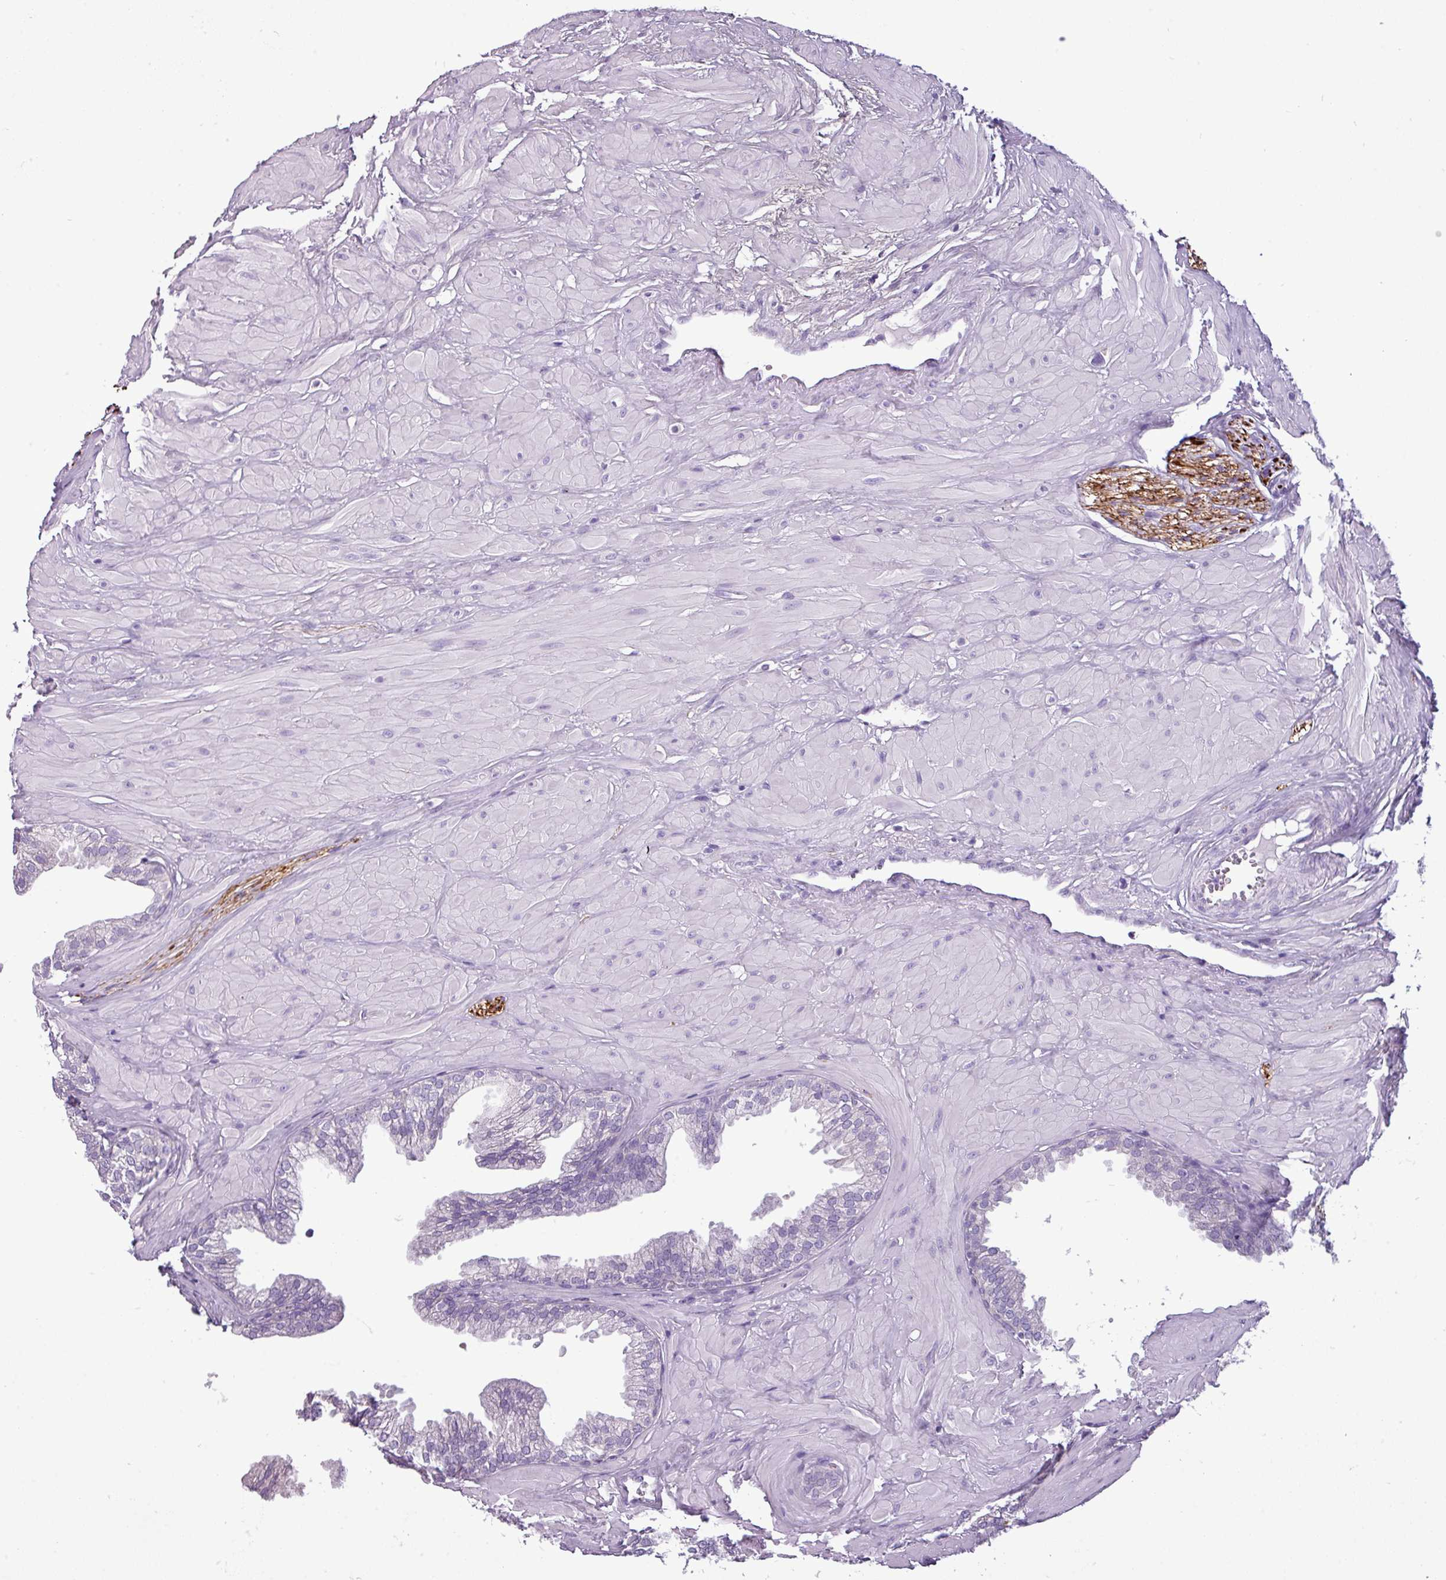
{"staining": {"intensity": "negative", "quantity": "none", "location": "none"}, "tissue": "prostate", "cell_type": "Glandular cells", "image_type": "normal", "snomed": [{"axis": "morphology", "description": "Normal tissue, NOS"}, {"axis": "topography", "description": "Prostate"}, {"axis": "topography", "description": "Peripheral nerve tissue"}], "caption": "This is an immunohistochemistry (IHC) photomicrograph of normal human prostate. There is no positivity in glandular cells.", "gene": "DNAAF9", "patient": {"sex": "male", "age": 55}}